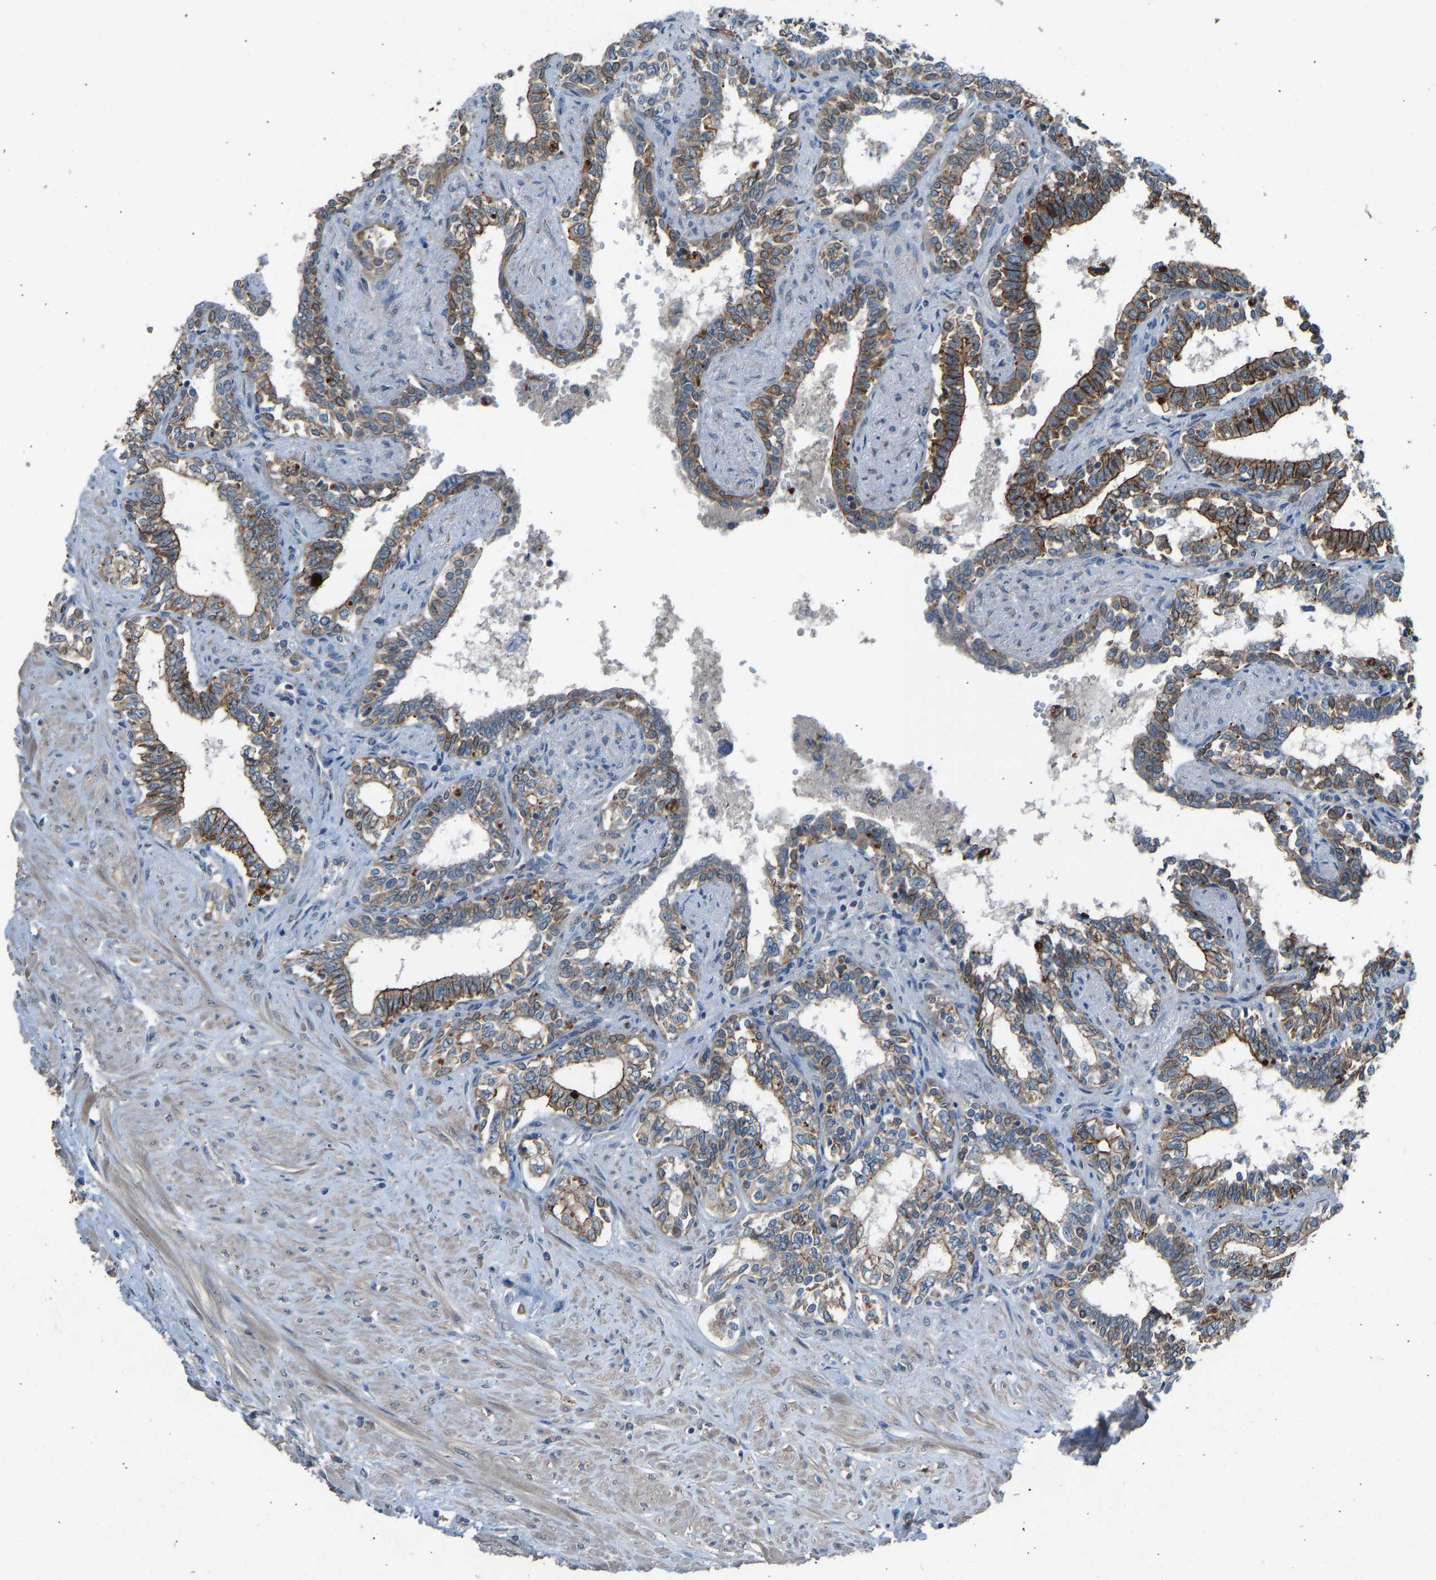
{"staining": {"intensity": "strong", "quantity": "25%-75%", "location": "cytoplasmic/membranous"}, "tissue": "seminal vesicle", "cell_type": "Glandular cells", "image_type": "normal", "snomed": [{"axis": "morphology", "description": "Normal tissue, NOS"}, {"axis": "morphology", "description": "Adenocarcinoma, High grade"}, {"axis": "topography", "description": "Prostate"}, {"axis": "topography", "description": "Seminal veicle"}], "caption": "High-power microscopy captured an immunohistochemistry photomicrograph of benign seminal vesicle, revealing strong cytoplasmic/membranous positivity in about 25%-75% of glandular cells.", "gene": "SLC43A1", "patient": {"sex": "male", "age": 55}}